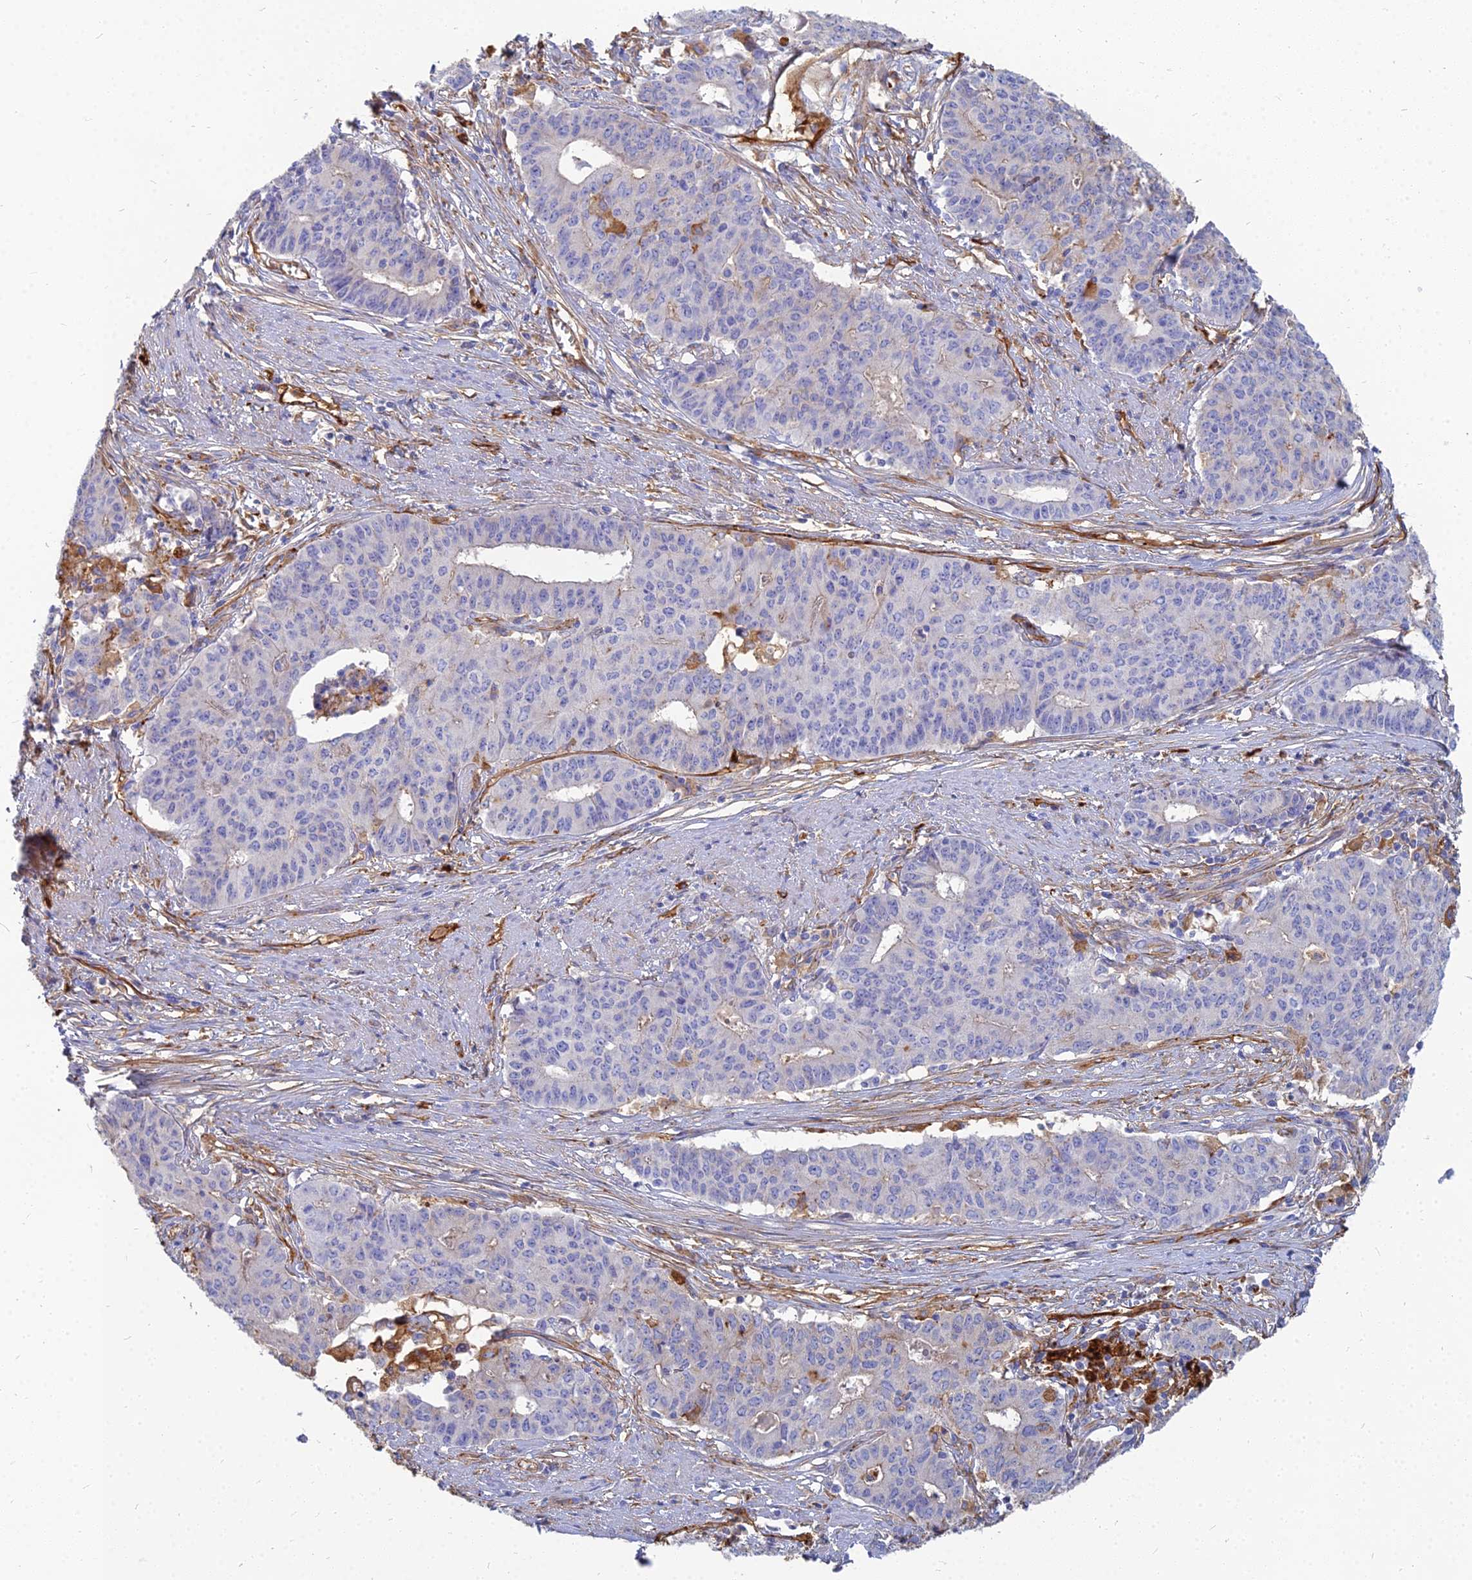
{"staining": {"intensity": "negative", "quantity": "none", "location": "none"}, "tissue": "endometrial cancer", "cell_type": "Tumor cells", "image_type": "cancer", "snomed": [{"axis": "morphology", "description": "Adenocarcinoma, NOS"}, {"axis": "topography", "description": "Endometrium"}], "caption": "IHC micrograph of neoplastic tissue: endometrial cancer (adenocarcinoma) stained with DAB (3,3'-diaminobenzidine) shows no significant protein positivity in tumor cells. (DAB (3,3'-diaminobenzidine) IHC with hematoxylin counter stain).", "gene": "VAT1", "patient": {"sex": "female", "age": 59}}